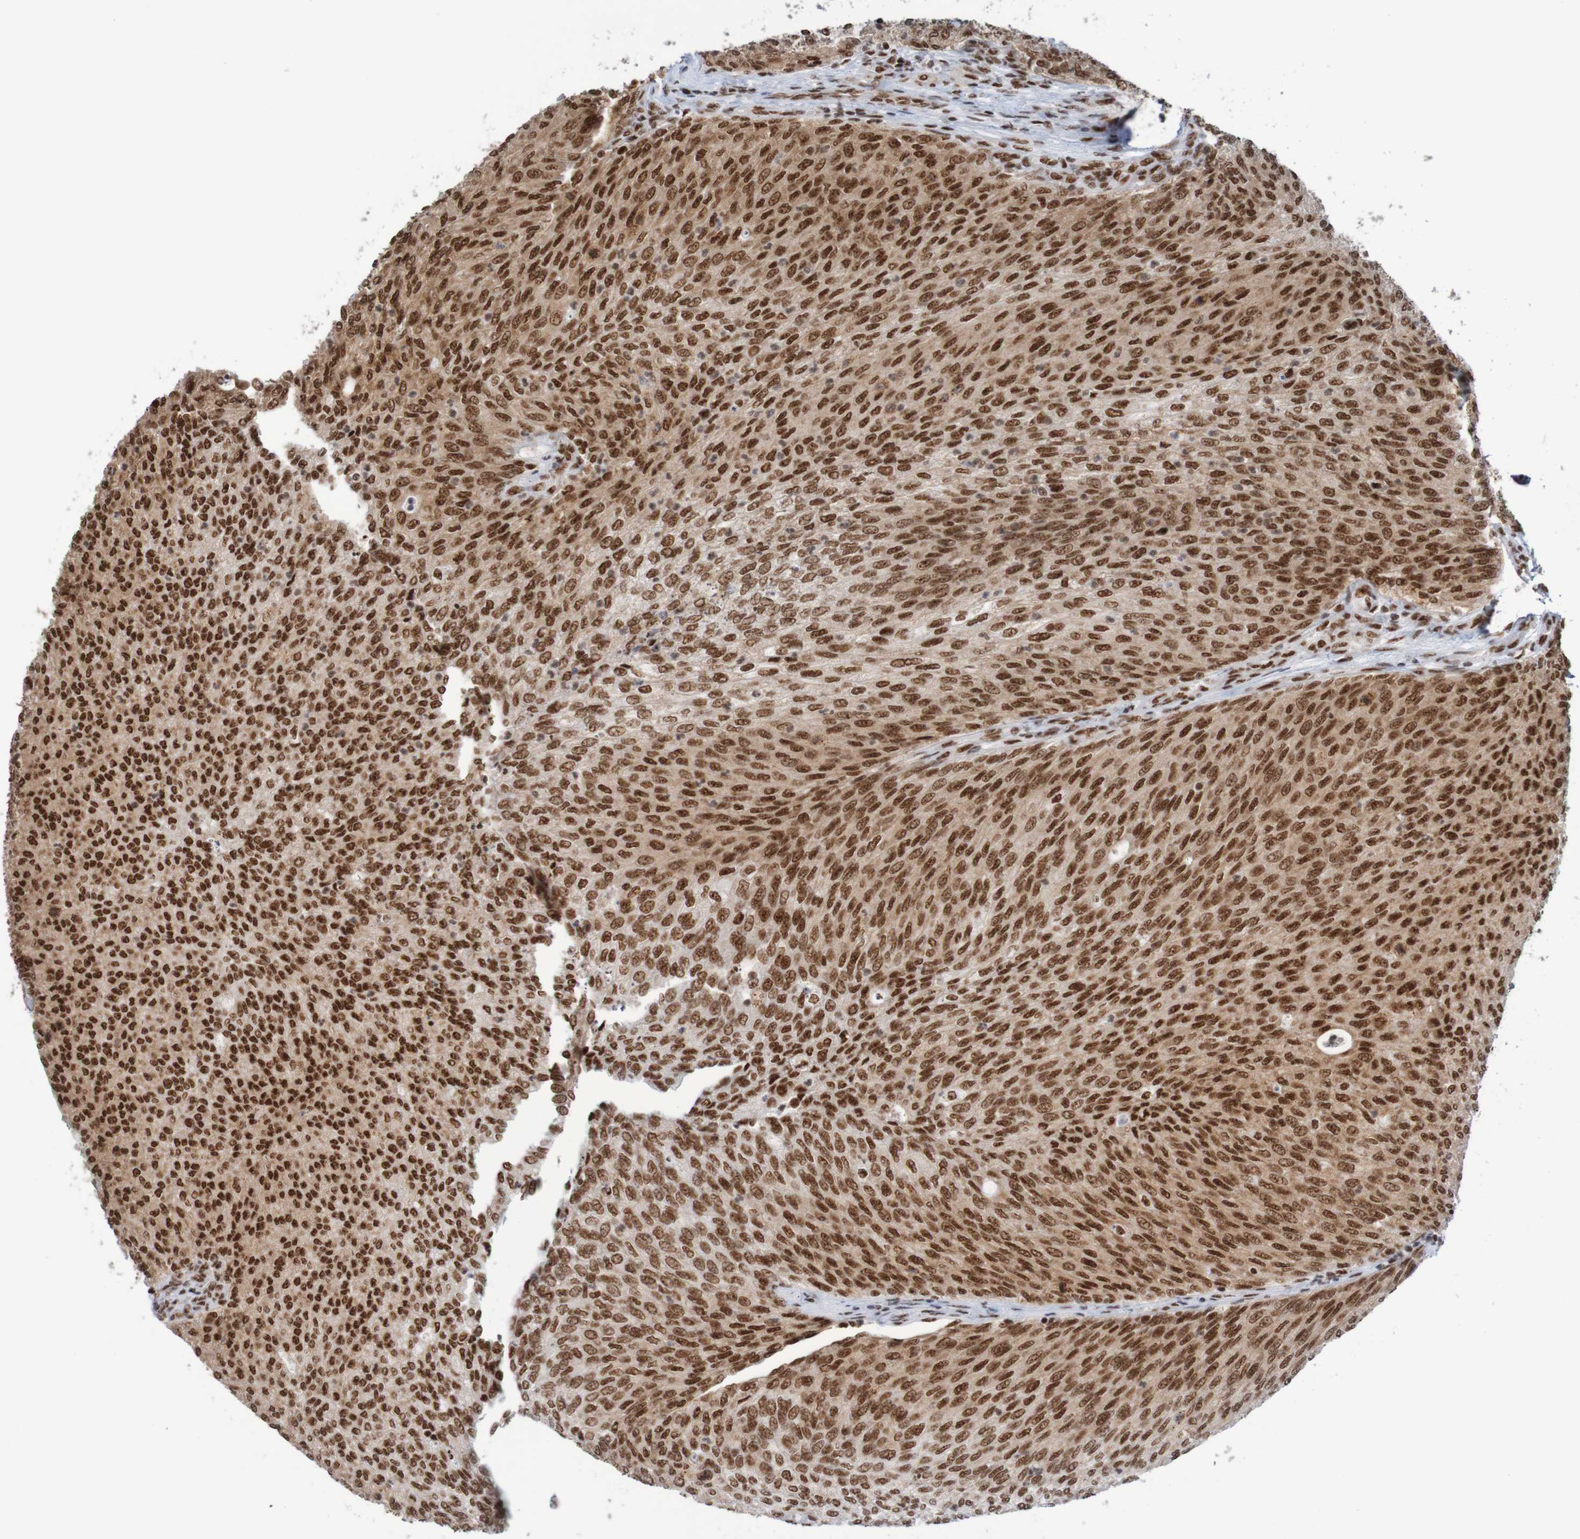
{"staining": {"intensity": "strong", "quantity": ">75%", "location": "nuclear"}, "tissue": "urothelial cancer", "cell_type": "Tumor cells", "image_type": "cancer", "snomed": [{"axis": "morphology", "description": "Urothelial carcinoma, Low grade"}, {"axis": "topography", "description": "Urinary bladder"}], "caption": "Immunohistochemistry (IHC) image of urothelial carcinoma (low-grade) stained for a protein (brown), which reveals high levels of strong nuclear expression in about >75% of tumor cells.", "gene": "THRAP3", "patient": {"sex": "female", "age": 79}}